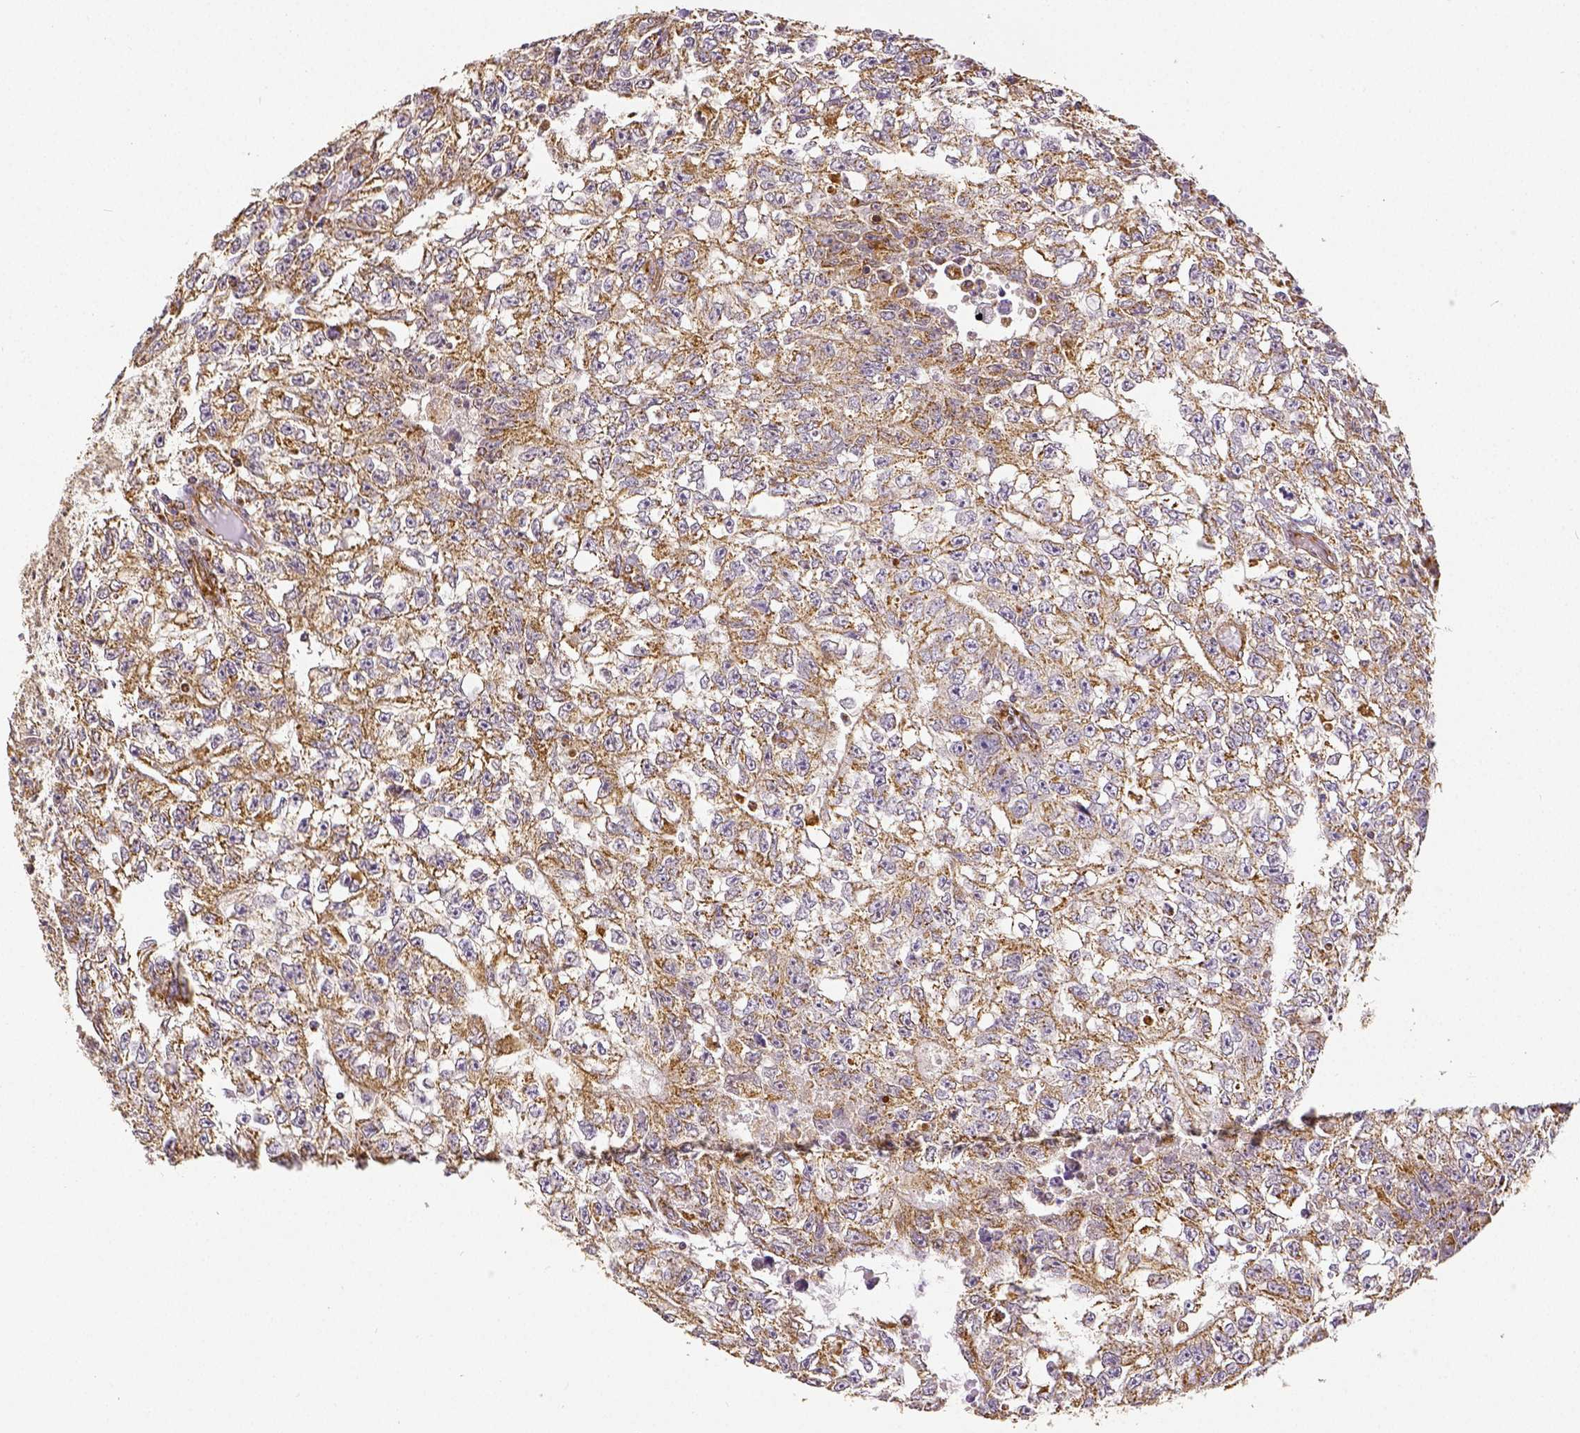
{"staining": {"intensity": "weak", "quantity": ">75%", "location": "cytoplasmic/membranous"}, "tissue": "testis cancer", "cell_type": "Tumor cells", "image_type": "cancer", "snomed": [{"axis": "morphology", "description": "Carcinoma, Embryonal, NOS"}, {"axis": "morphology", "description": "Teratoma, malignant, NOS"}, {"axis": "topography", "description": "Testis"}], "caption": "A low amount of weak cytoplasmic/membranous positivity is seen in about >75% of tumor cells in testis malignant teratoma tissue. (Stains: DAB in brown, nuclei in blue, Microscopy: brightfield microscopy at high magnification).", "gene": "SDHB", "patient": {"sex": "male", "age": 24}}